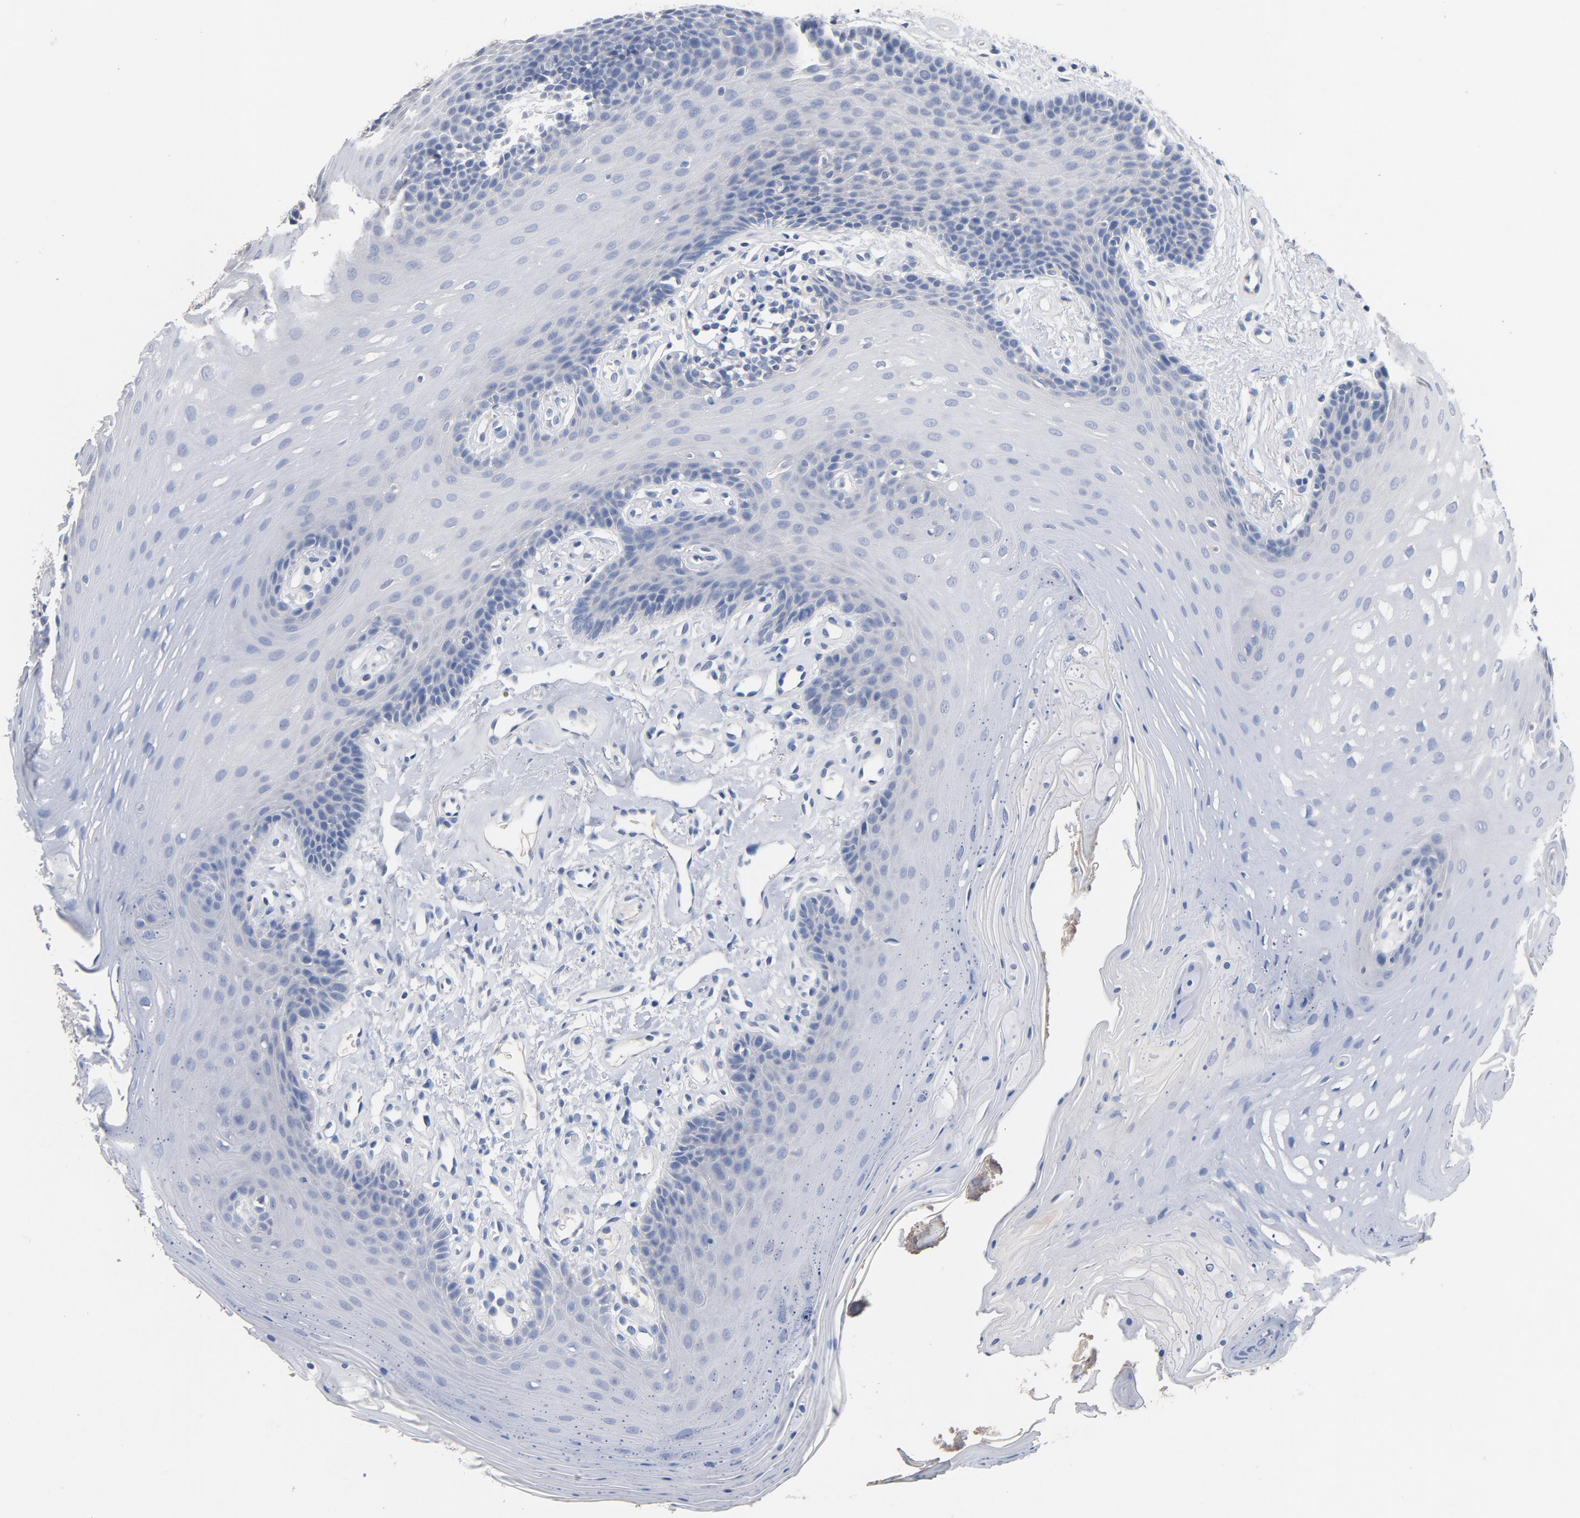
{"staining": {"intensity": "negative", "quantity": "none", "location": "none"}, "tissue": "oral mucosa", "cell_type": "Squamous epithelial cells", "image_type": "normal", "snomed": [{"axis": "morphology", "description": "Normal tissue, NOS"}, {"axis": "topography", "description": "Oral tissue"}], "caption": "DAB immunohistochemical staining of unremarkable human oral mucosa exhibits no significant staining in squamous epithelial cells.", "gene": "ZCCHC13", "patient": {"sex": "male", "age": 62}}